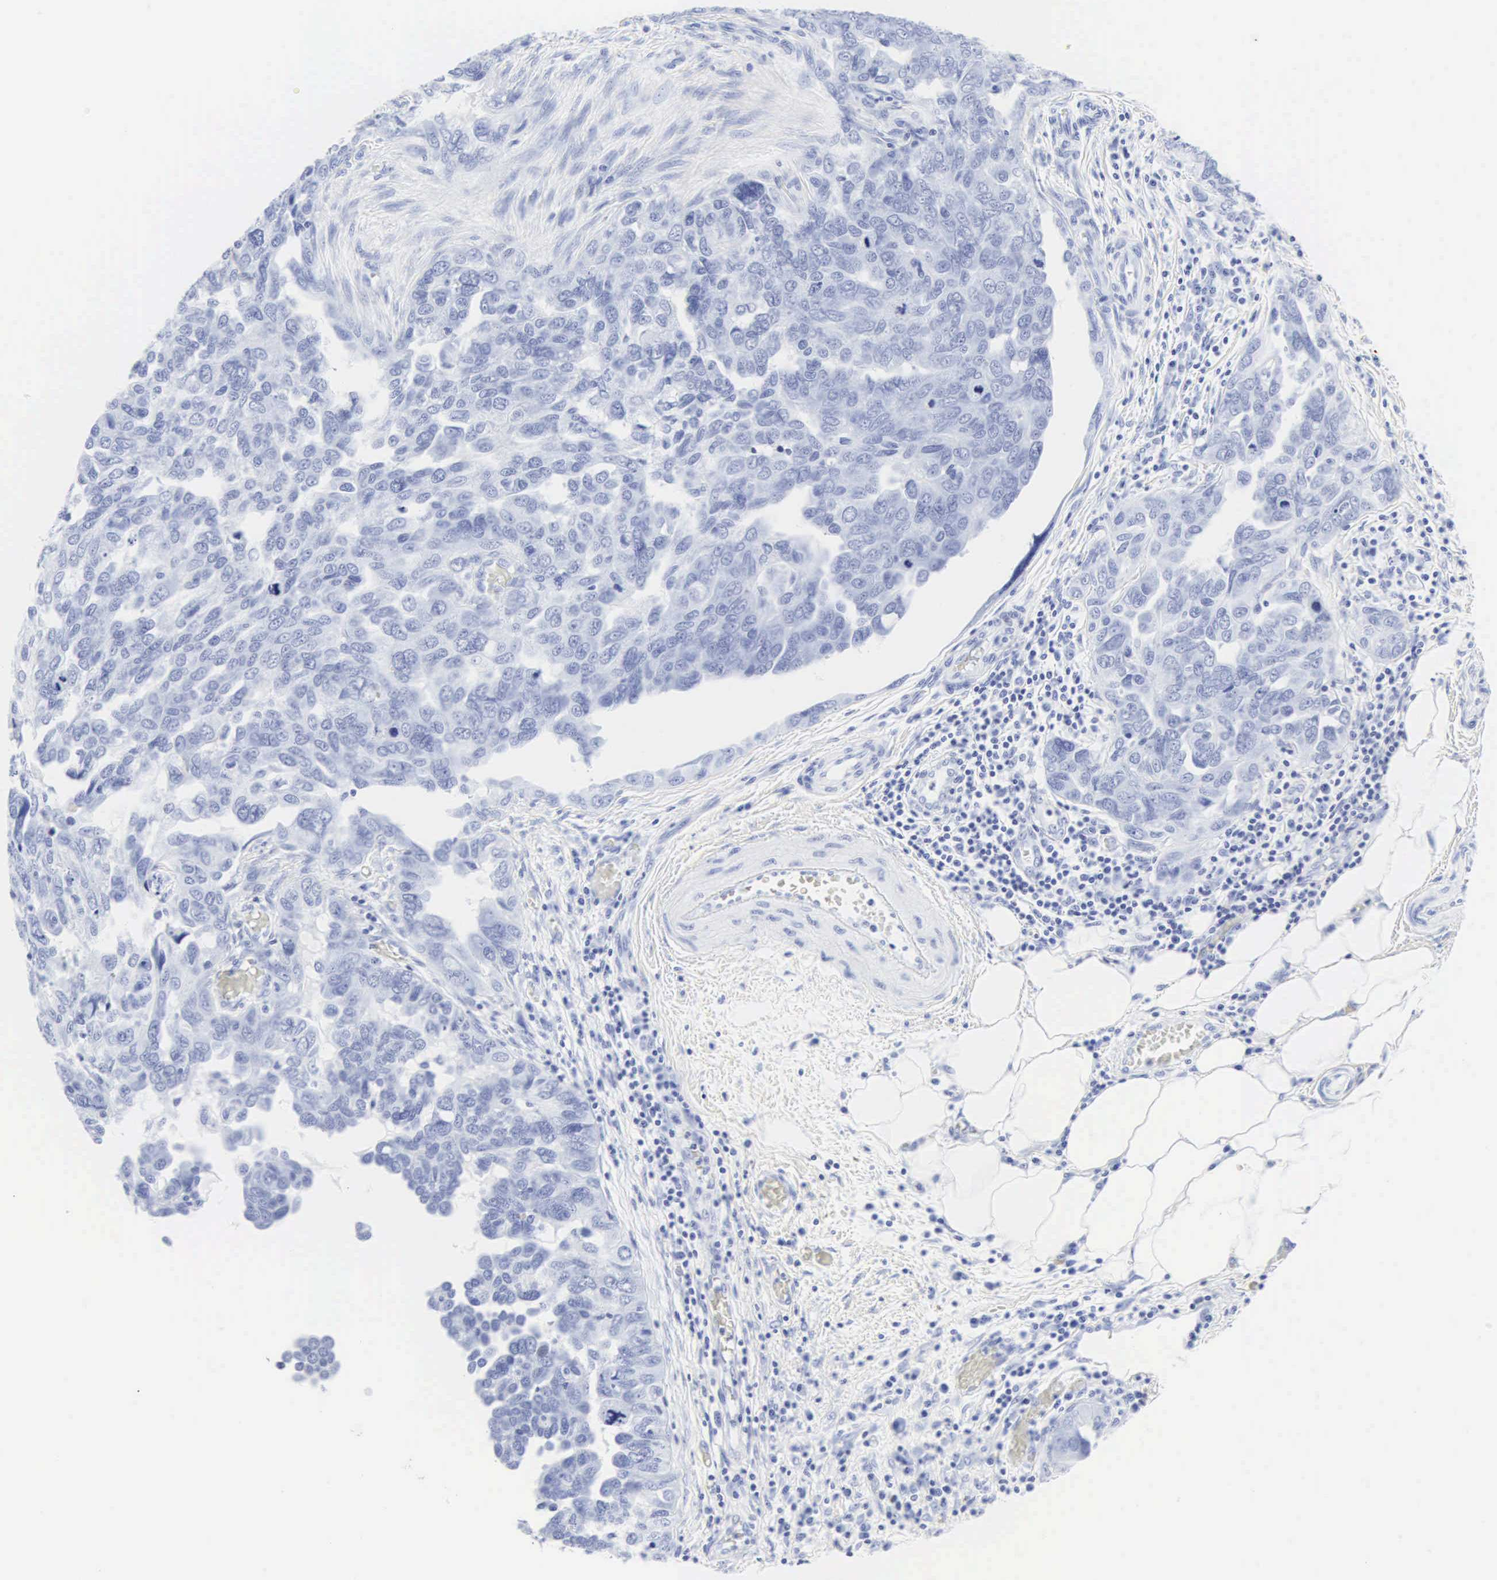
{"staining": {"intensity": "negative", "quantity": "none", "location": "none"}, "tissue": "ovarian cancer", "cell_type": "Tumor cells", "image_type": "cancer", "snomed": [{"axis": "morphology", "description": "Cystadenocarcinoma, serous, NOS"}, {"axis": "topography", "description": "Ovary"}], "caption": "The image demonstrates no staining of tumor cells in ovarian serous cystadenocarcinoma. (Brightfield microscopy of DAB IHC at high magnification).", "gene": "CGB3", "patient": {"sex": "female", "age": 64}}